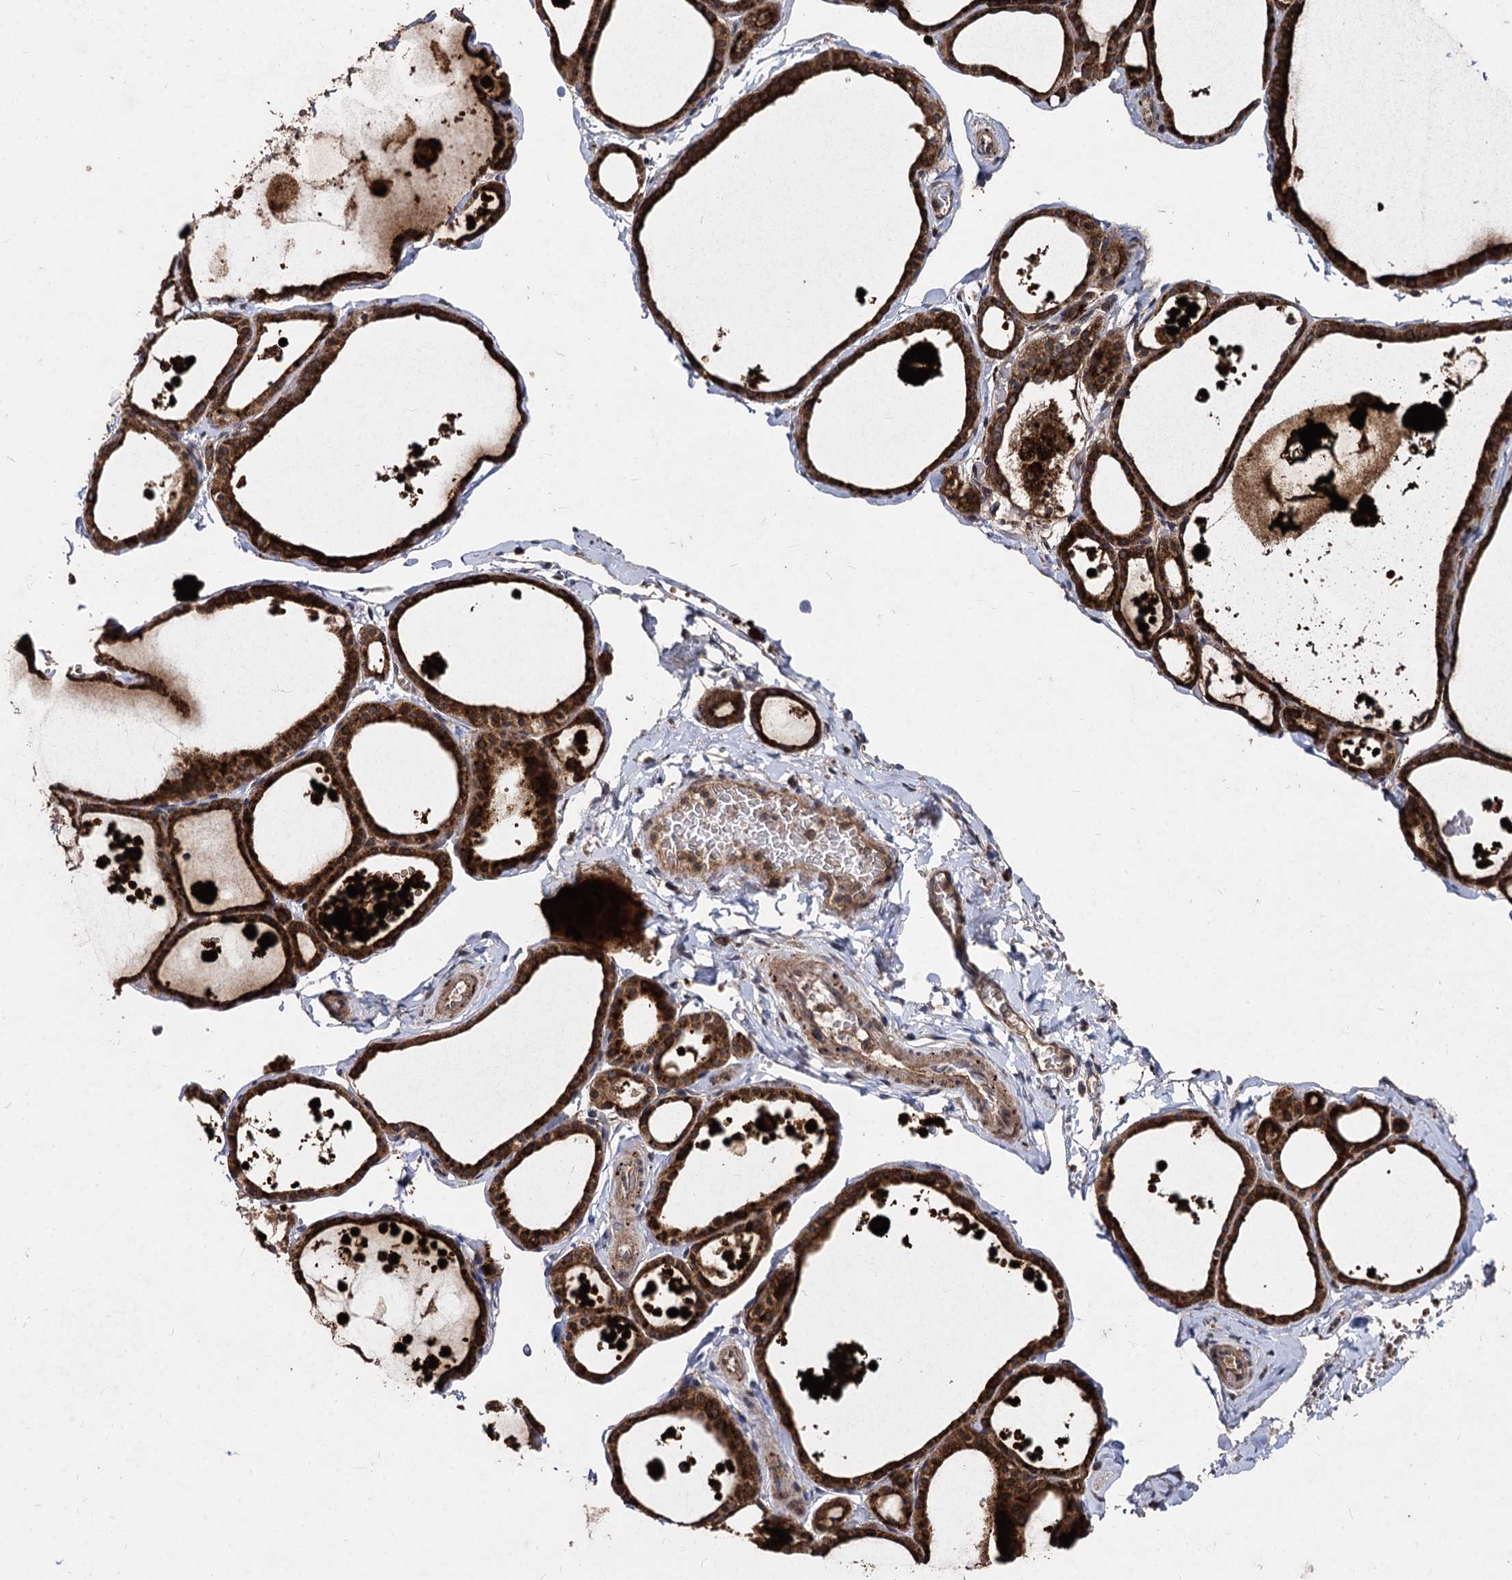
{"staining": {"intensity": "strong", "quantity": ">75%", "location": "cytoplasmic/membranous"}, "tissue": "thyroid gland", "cell_type": "Glandular cells", "image_type": "normal", "snomed": [{"axis": "morphology", "description": "Normal tissue, NOS"}, {"axis": "topography", "description": "Thyroid gland"}], "caption": "Immunohistochemical staining of normal thyroid gland shows high levels of strong cytoplasmic/membranous expression in approximately >75% of glandular cells.", "gene": "BCL2L2", "patient": {"sex": "male", "age": 56}}